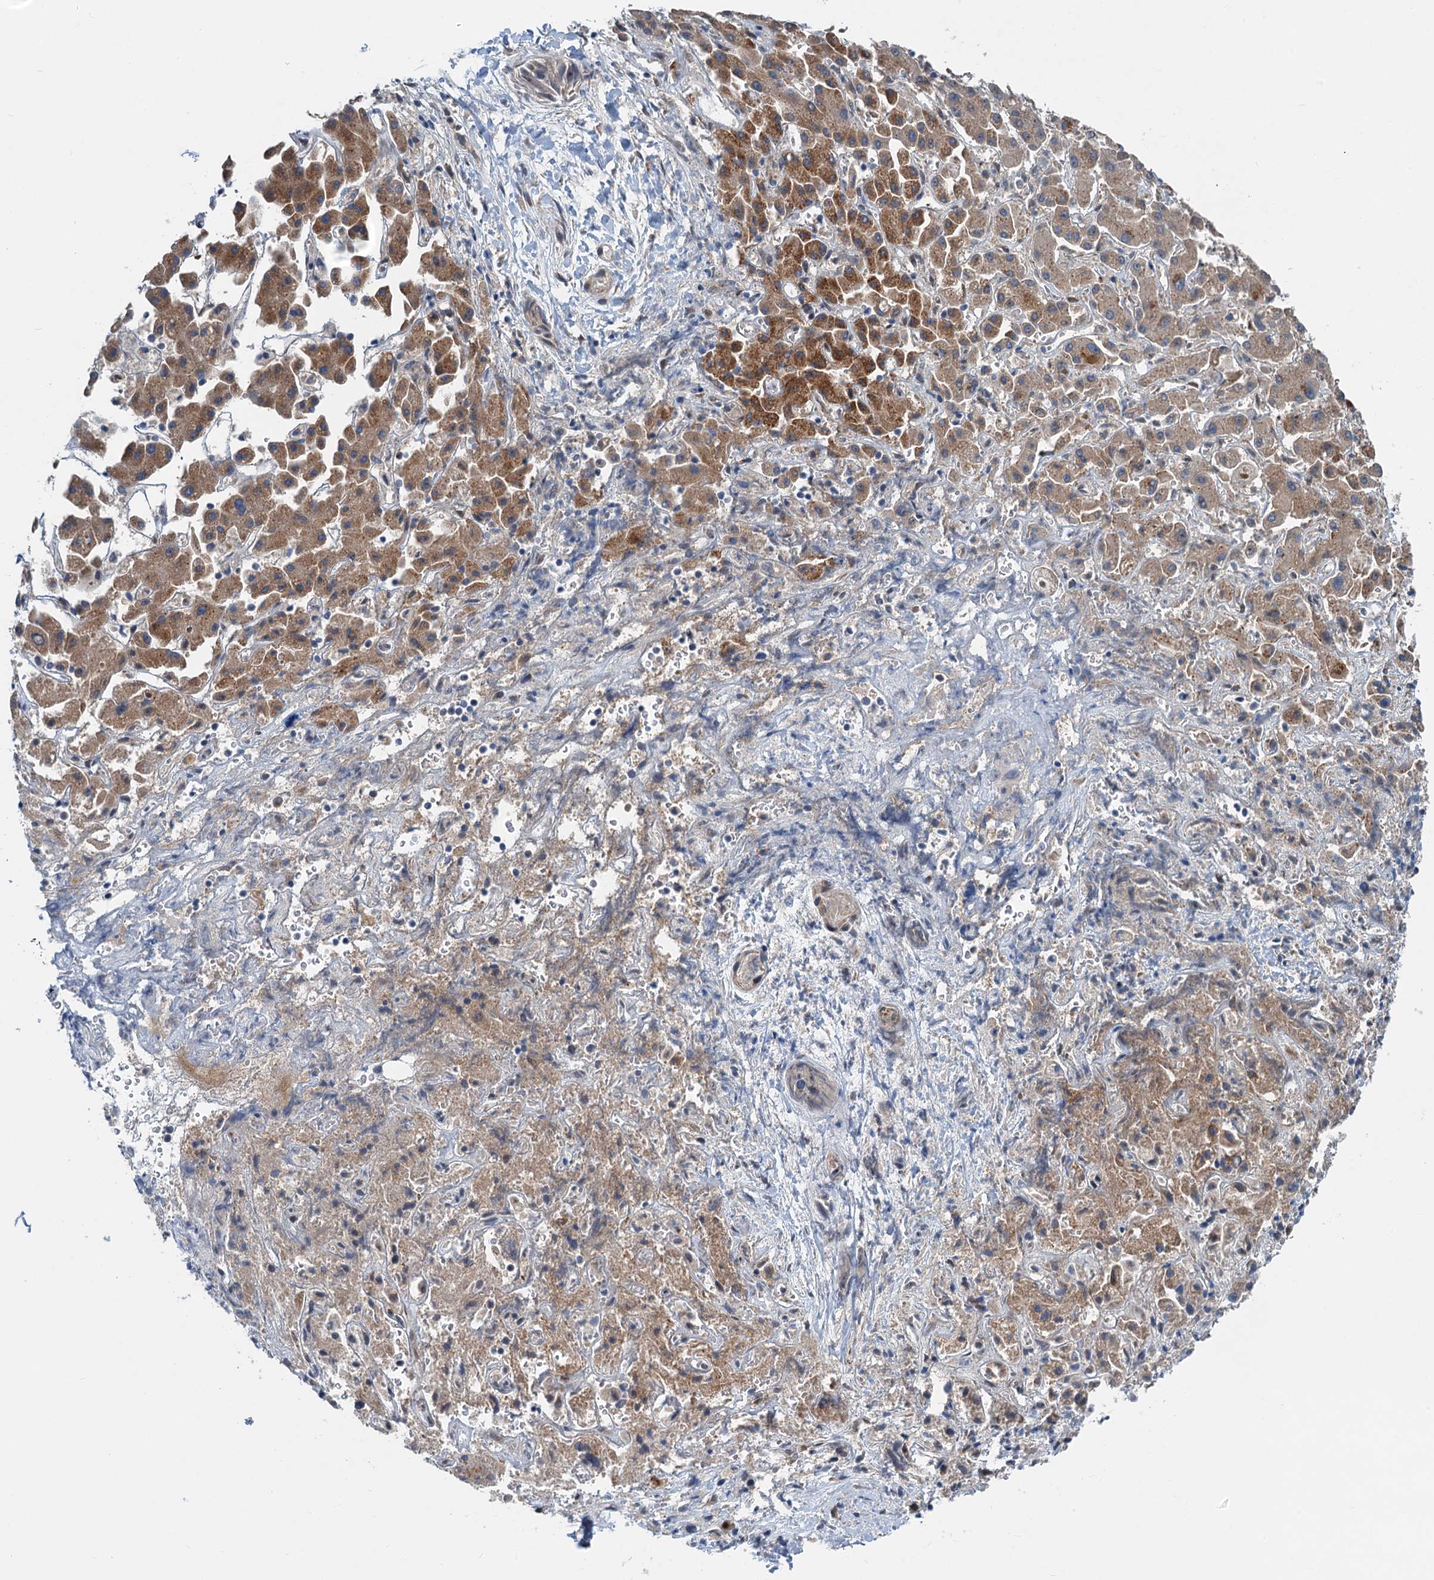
{"staining": {"intensity": "moderate", "quantity": ">75%", "location": "cytoplasmic/membranous"}, "tissue": "liver cancer", "cell_type": "Tumor cells", "image_type": "cancer", "snomed": [{"axis": "morphology", "description": "Cholangiocarcinoma"}, {"axis": "topography", "description": "Liver"}], "caption": "DAB immunohistochemical staining of liver cancer reveals moderate cytoplasmic/membranous protein staining in approximately >75% of tumor cells.", "gene": "DYNC2I2", "patient": {"sex": "female", "age": 52}}